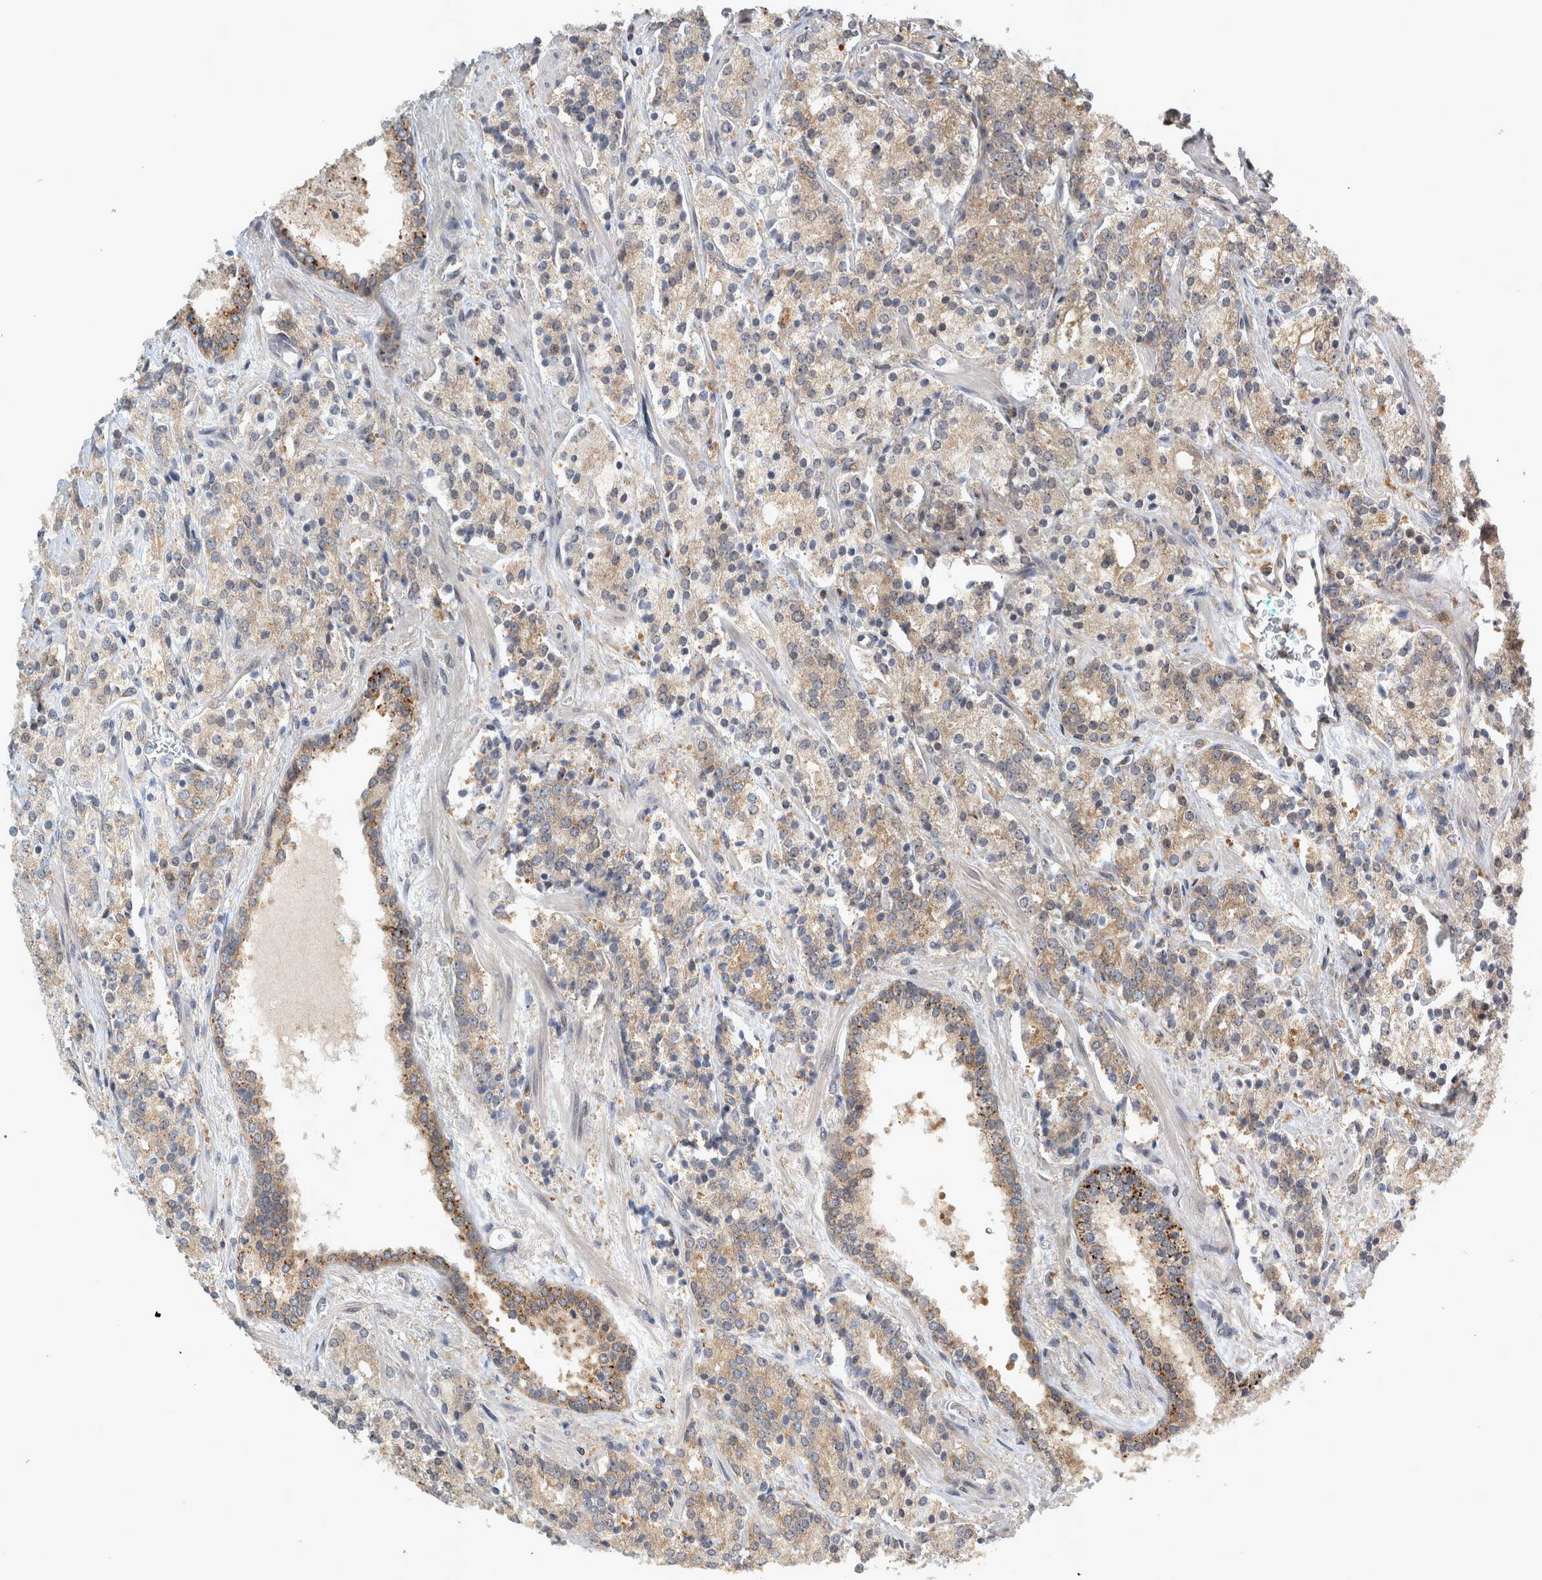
{"staining": {"intensity": "weak", "quantity": ">75%", "location": "cytoplasmic/membranous"}, "tissue": "prostate cancer", "cell_type": "Tumor cells", "image_type": "cancer", "snomed": [{"axis": "morphology", "description": "Adenocarcinoma, High grade"}, {"axis": "topography", "description": "Prostate"}], "caption": "This image demonstrates prostate cancer (adenocarcinoma (high-grade)) stained with IHC to label a protein in brown. The cytoplasmic/membranous of tumor cells show weak positivity for the protein. Nuclei are counter-stained blue.", "gene": "TRMT61B", "patient": {"sex": "male", "age": 71}}